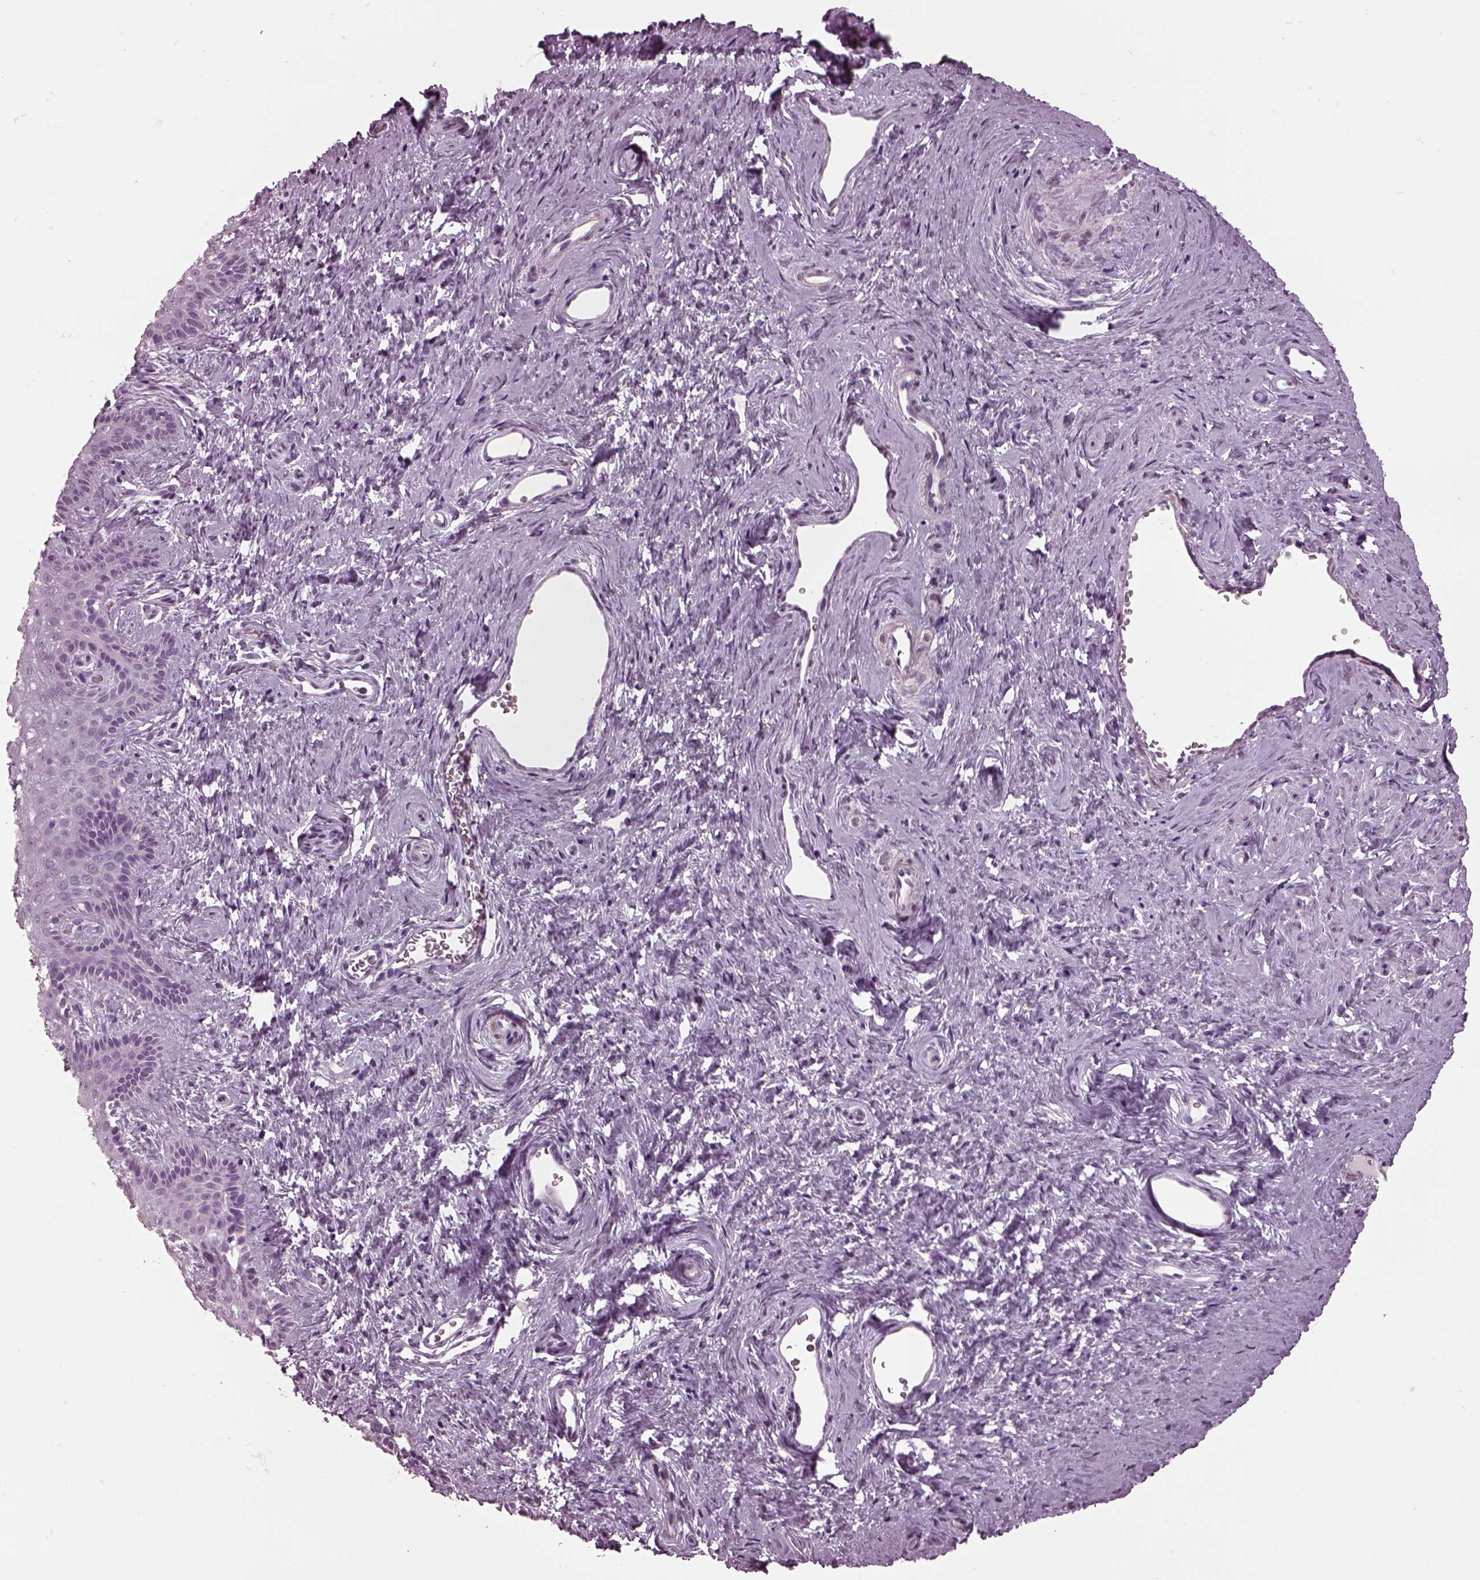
{"staining": {"intensity": "negative", "quantity": "none", "location": "none"}, "tissue": "vagina", "cell_type": "Squamous epithelial cells", "image_type": "normal", "snomed": [{"axis": "morphology", "description": "Normal tissue, NOS"}, {"axis": "topography", "description": "Vagina"}], "caption": "Immunohistochemistry of normal human vagina reveals no expression in squamous epithelial cells.", "gene": "TPPP2", "patient": {"sex": "female", "age": 45}}